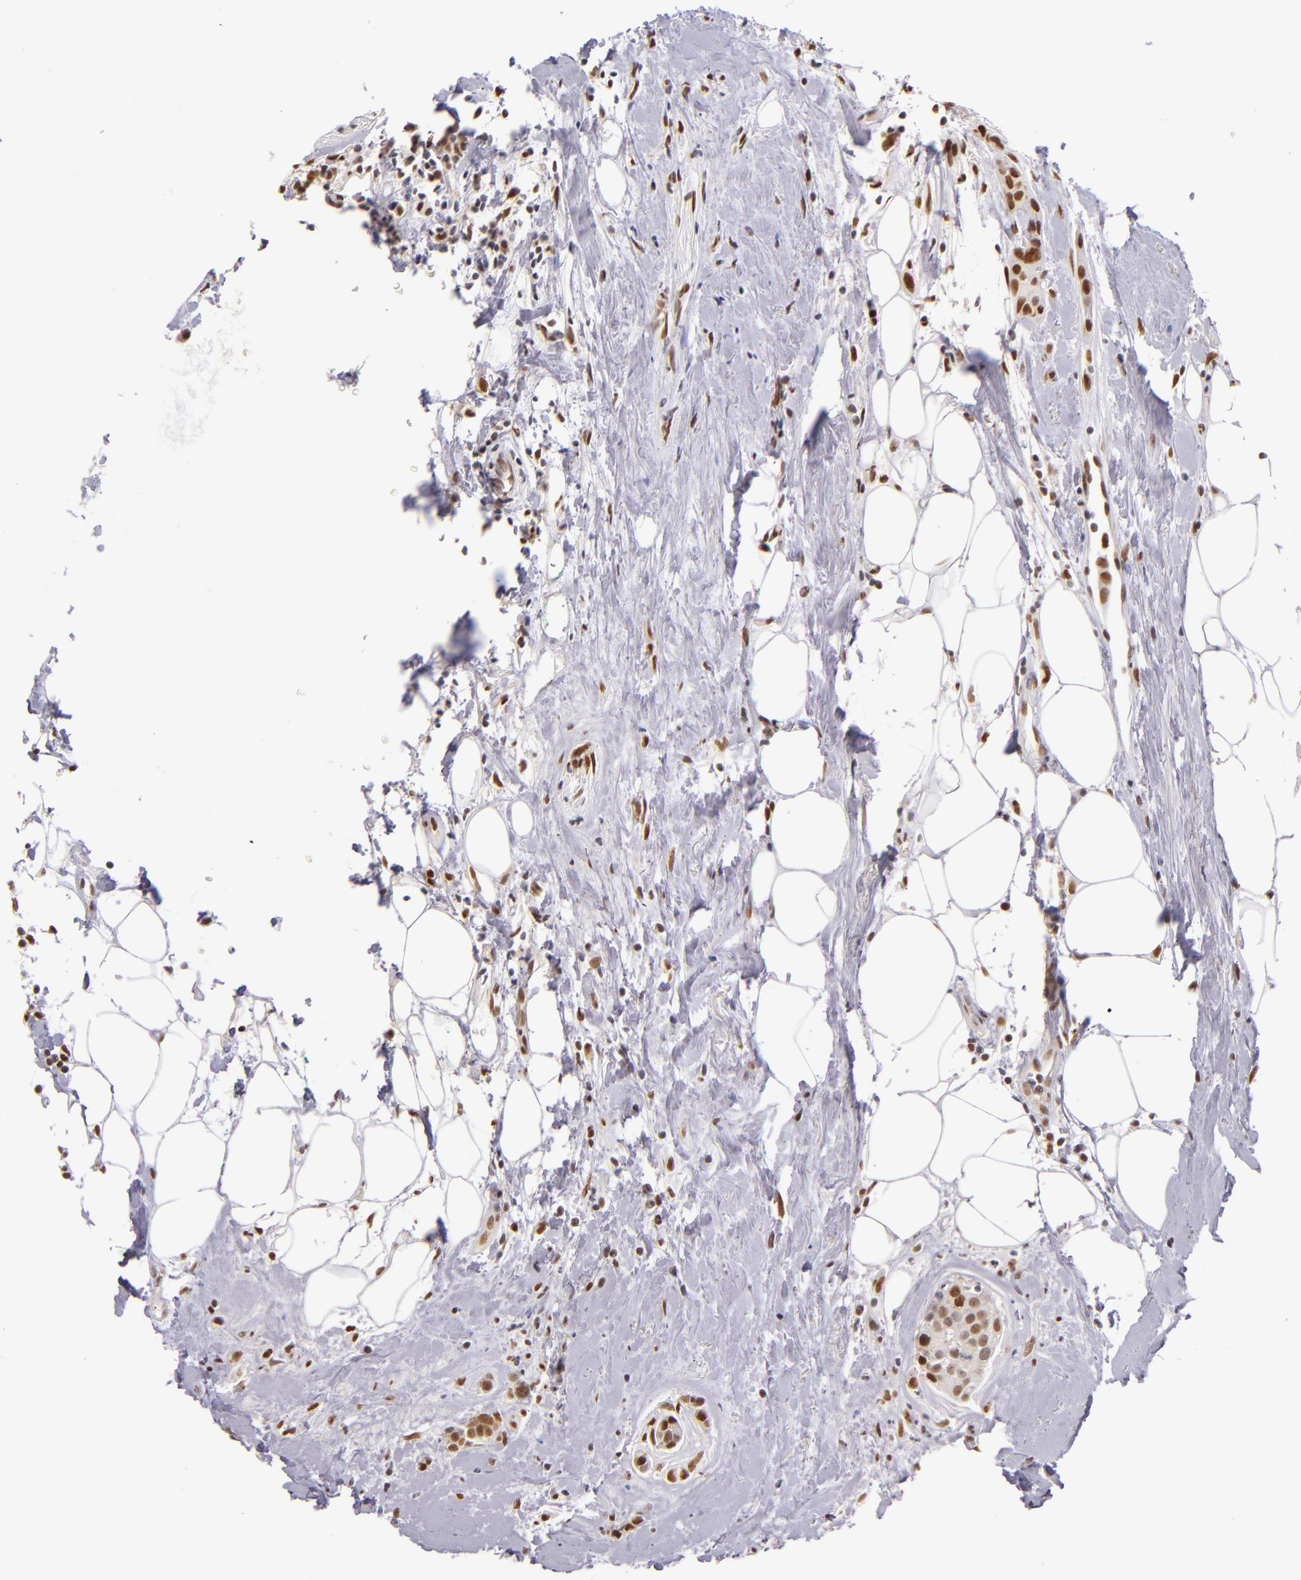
{"staining": {"intensity": "moderate", "quantity": ">75%", "location": "nuclear"}, "tissue": "breast cancer", "cell_type": "Tumor cells", "image_type": "cancer", "snomed": [{"axis": "morphology", "description": "Duct carcinoma"}, {"axis": "topography", "description": "Breast"}], "caption": "An immunohistochemistry (IHC) micrograph of tumor tissue is shown. Protein staining in brown labels moderate nuclear positivity in breast cancer within tumor cells.", "gene": "NCOR2", "patient": {"sex": "female", "age": 45}}